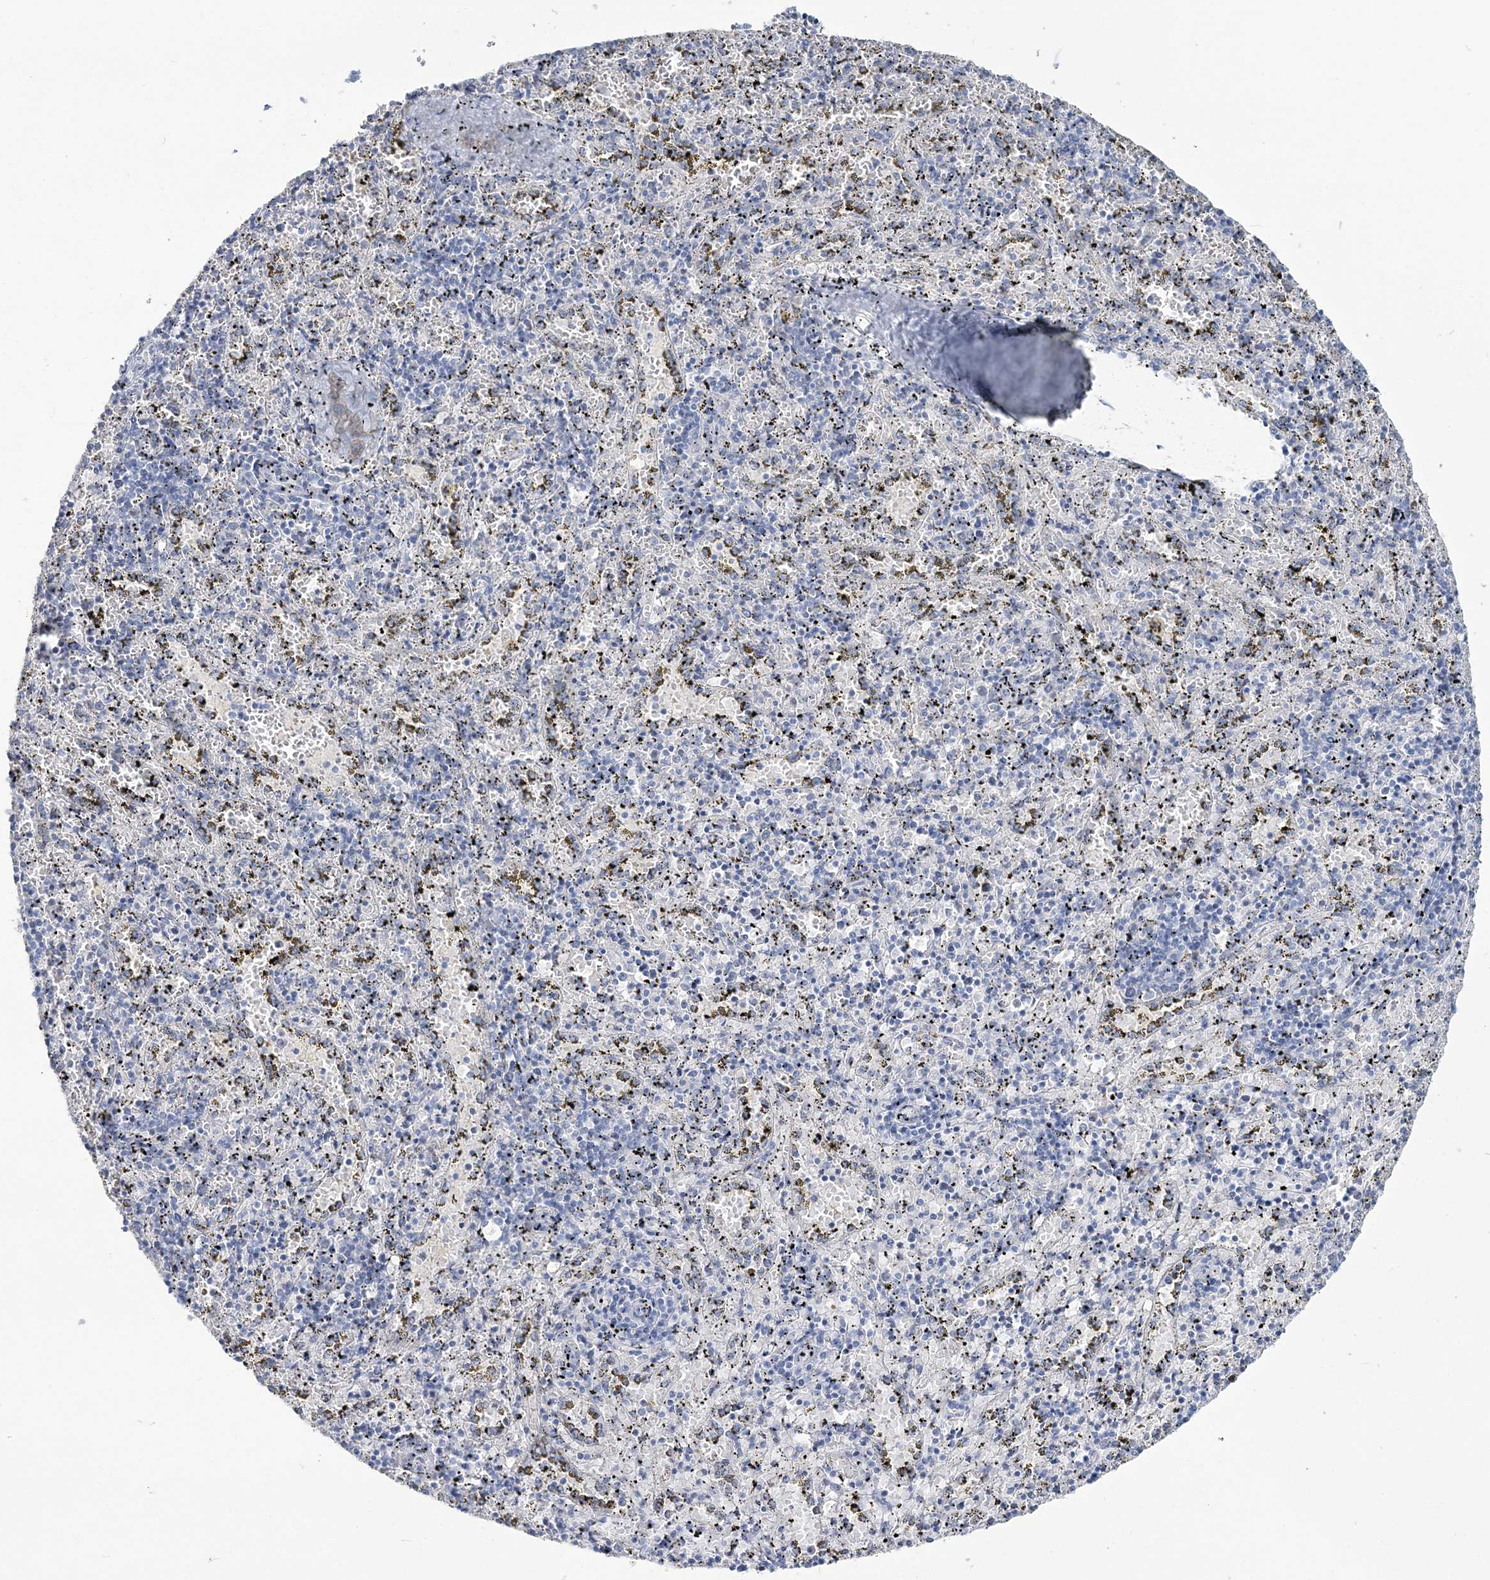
{"staining": {"intensity": "negative", "quantity": "none", "location": "none"}, "tissue": "spleen", "cell_type": "Cells in red pulp", "image_type": "normal", "snomed": [{"axis": "morphology", "description": "Normal tissue, NOS"}, {"axis": "topography", "description": "Spleen"}], "caption": "Immunohistochemistry histopathology image of unremarkable spleen: spleen stained with DAB (3,3'-diaminobenzidine) shows no significant protein positivity in cells in red pulp. Brightfield microscopy of immunohistochemistry stained with DAB (3,3'-diaminobenzidine) (brown) and hematoxylin (blue), captured at high magnification.", "gene": "CYP3A4", "patient": {"sex": "male", "age": 11}}